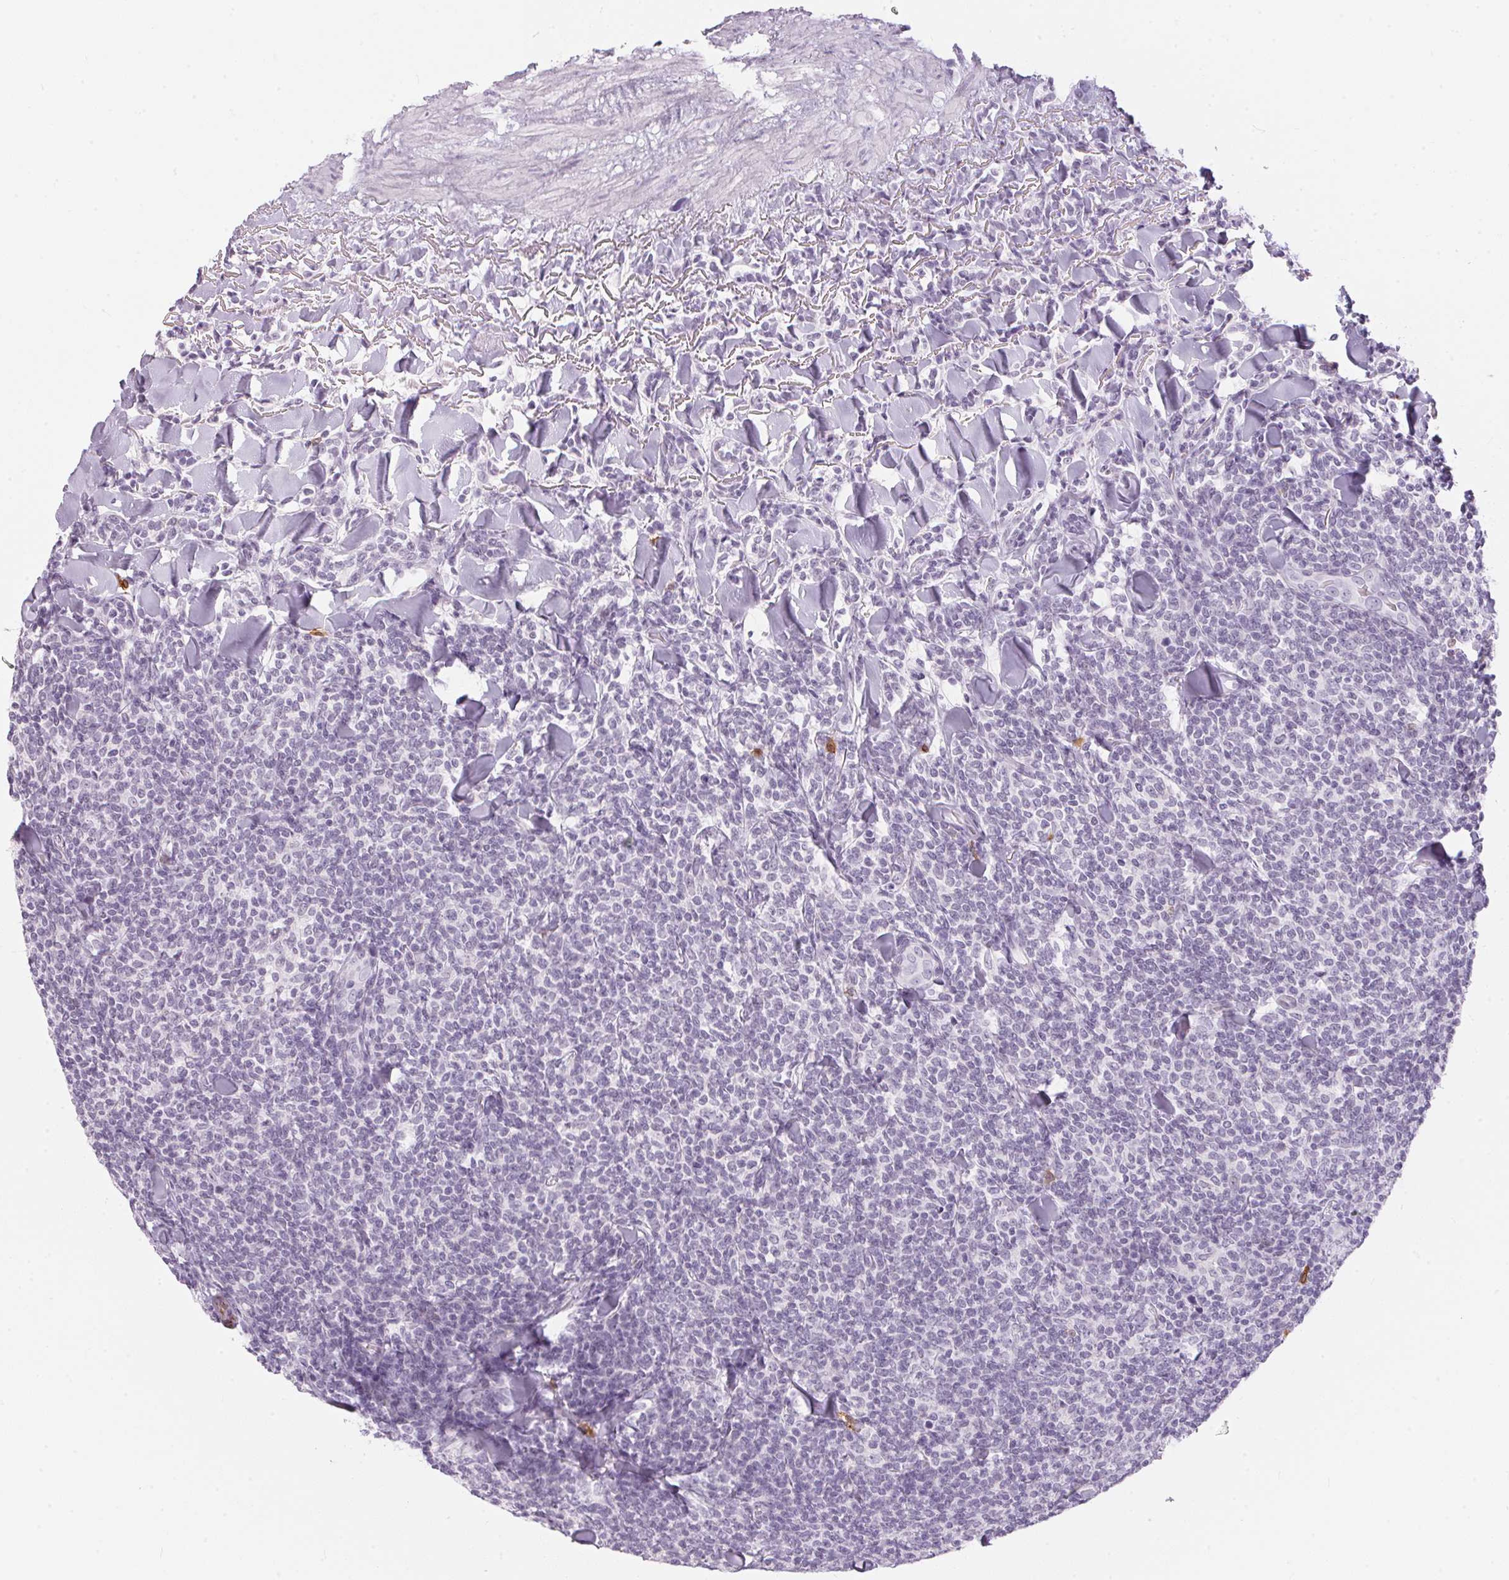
{"staining": {"intensity": "negative", "quantity": "none", "location": "none"}, "tissue": "lymphoma", "cell_type": "Tumor cells", "image_type": "cancer", "snomed": [{"axis": "morphology", "description": "Malignant lymphoma, non-Hodgkin's type, Low grade"}, {"axis": "topography", "description": "Lymph node"}], "caption": "High magnification brightfield microscopy of malignant lymphoma, non-Hodgkin's type (low-grade) stained with DAB (brown) and counterstained with hematoxylin (blue): tumor cells show no significant expression.", "gene": "CADPS", "patient": {"sex": "female", "age": 56}}